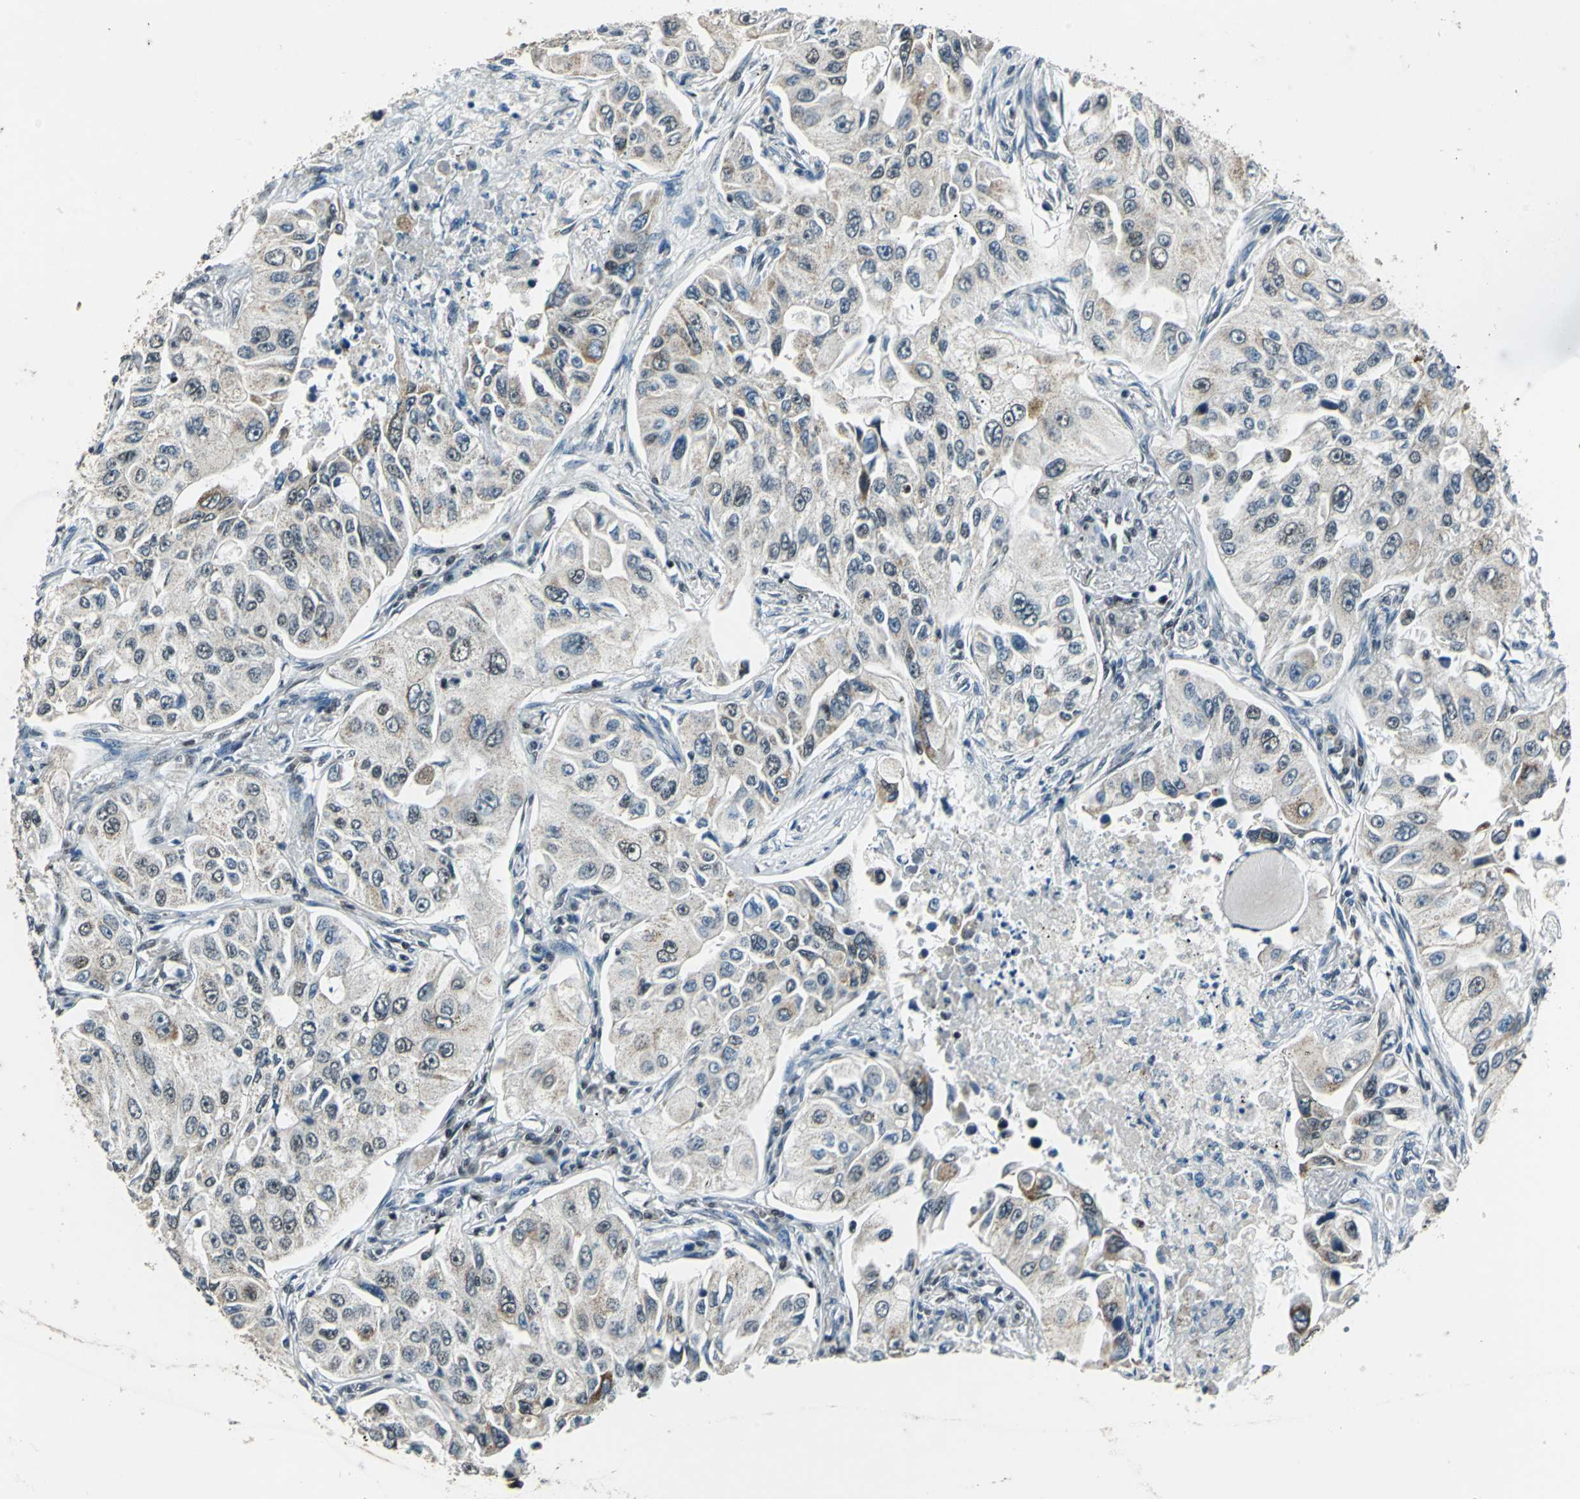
{"staining": {"intensity": "weak", "quantity": "<25%", "location": "cytoplasmic/membranous"}, "tissue": "lung cancer", "cell_type": "Tumor cells", "image_type": "cancer", "snomed": [{"axis": "morphology", "description": "Adenocarcinoma, NOS"}, {"axis": "topography", "description": "Lung"}], "caption": "This is a photomicrograph of immunohistochemistry staining of lung cancer, which shows no staining in tumor cells.", "gene": "BCLAF1", "patient": {"sex": "male", "age": 84}}